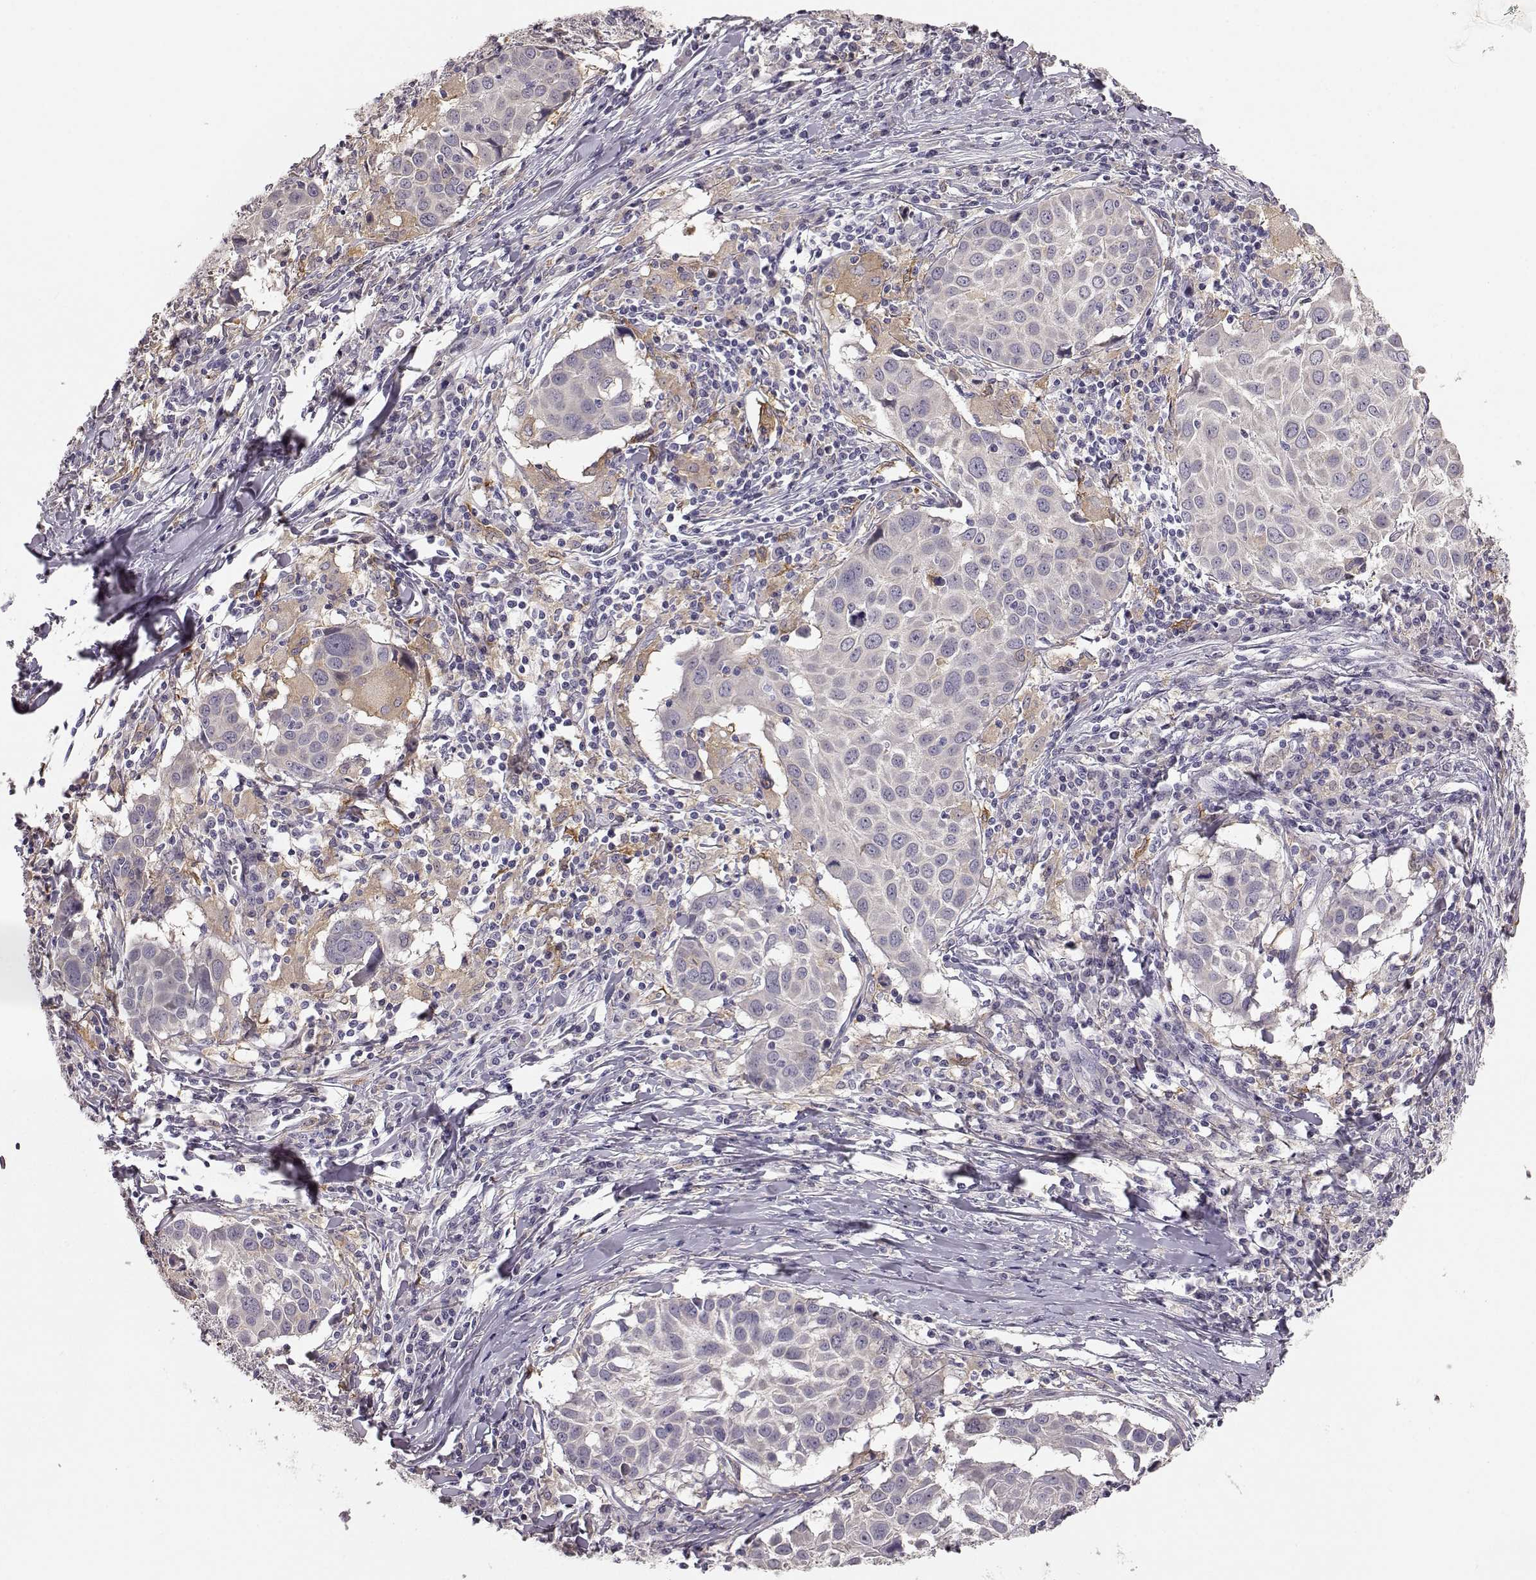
{"staining": {"intensity": "negative", "quantity": "none", "location": "none"}, "tissue": "lung cancer", "cell_type": "Tumor cells", "image_type": "cancer", "snomed": [{"axis": "morphology", "description": "Squamous cell carcinoma, NOS"}, {"axis": "topography", "description": "Lung"}], "caption": "This is a photomicrograph of immunohistochemistry (IHC) staining of lung cancer, which shows no positivity in tumor cells.", "gene": "GPR50", "patient": {"sex": "male", "age": 57}}